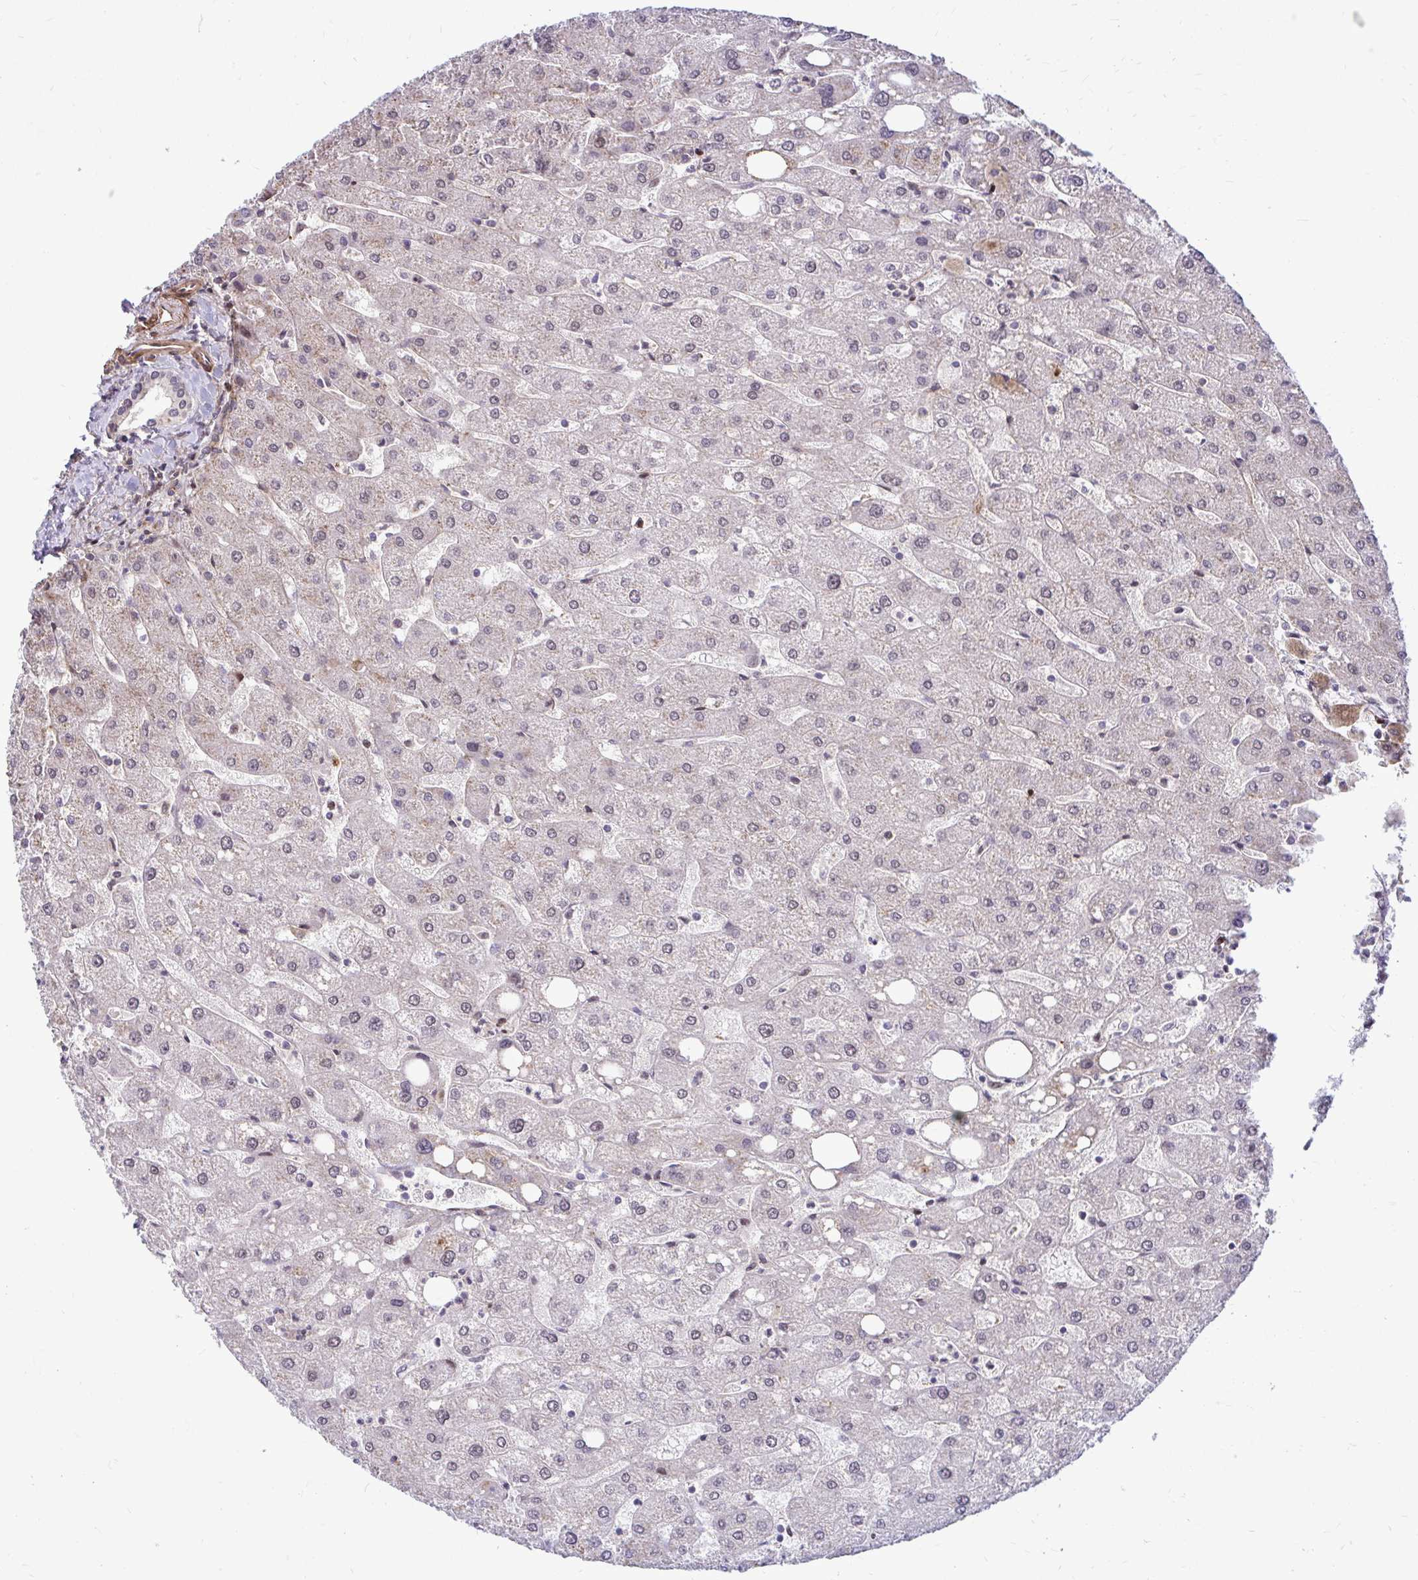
{"staining": {"intensity": "weak", "quantity": "<25%", "location": "cytoplasmic/membranous"}, "tissue": "liver", "cell_type": "Cholangiocytes", "image_type": "normal", "snomed": [{"axis": "morphology", "description": "Normal tissue, NOS"}, {"axis": "topography", "description": "Liver"}], "caption": "The photomicrograph demonstrates no significant positivity in cholangiocytes of liver. The staining was performed using DAB (3,3'-diaminobenzidine) to visualize the protein expression in brown, while the nuclei were stained in blue with hematoxylin (Magnification: 20x).", "gene": "TRIP6", "patient": {"sex": "male", "age": 67}}